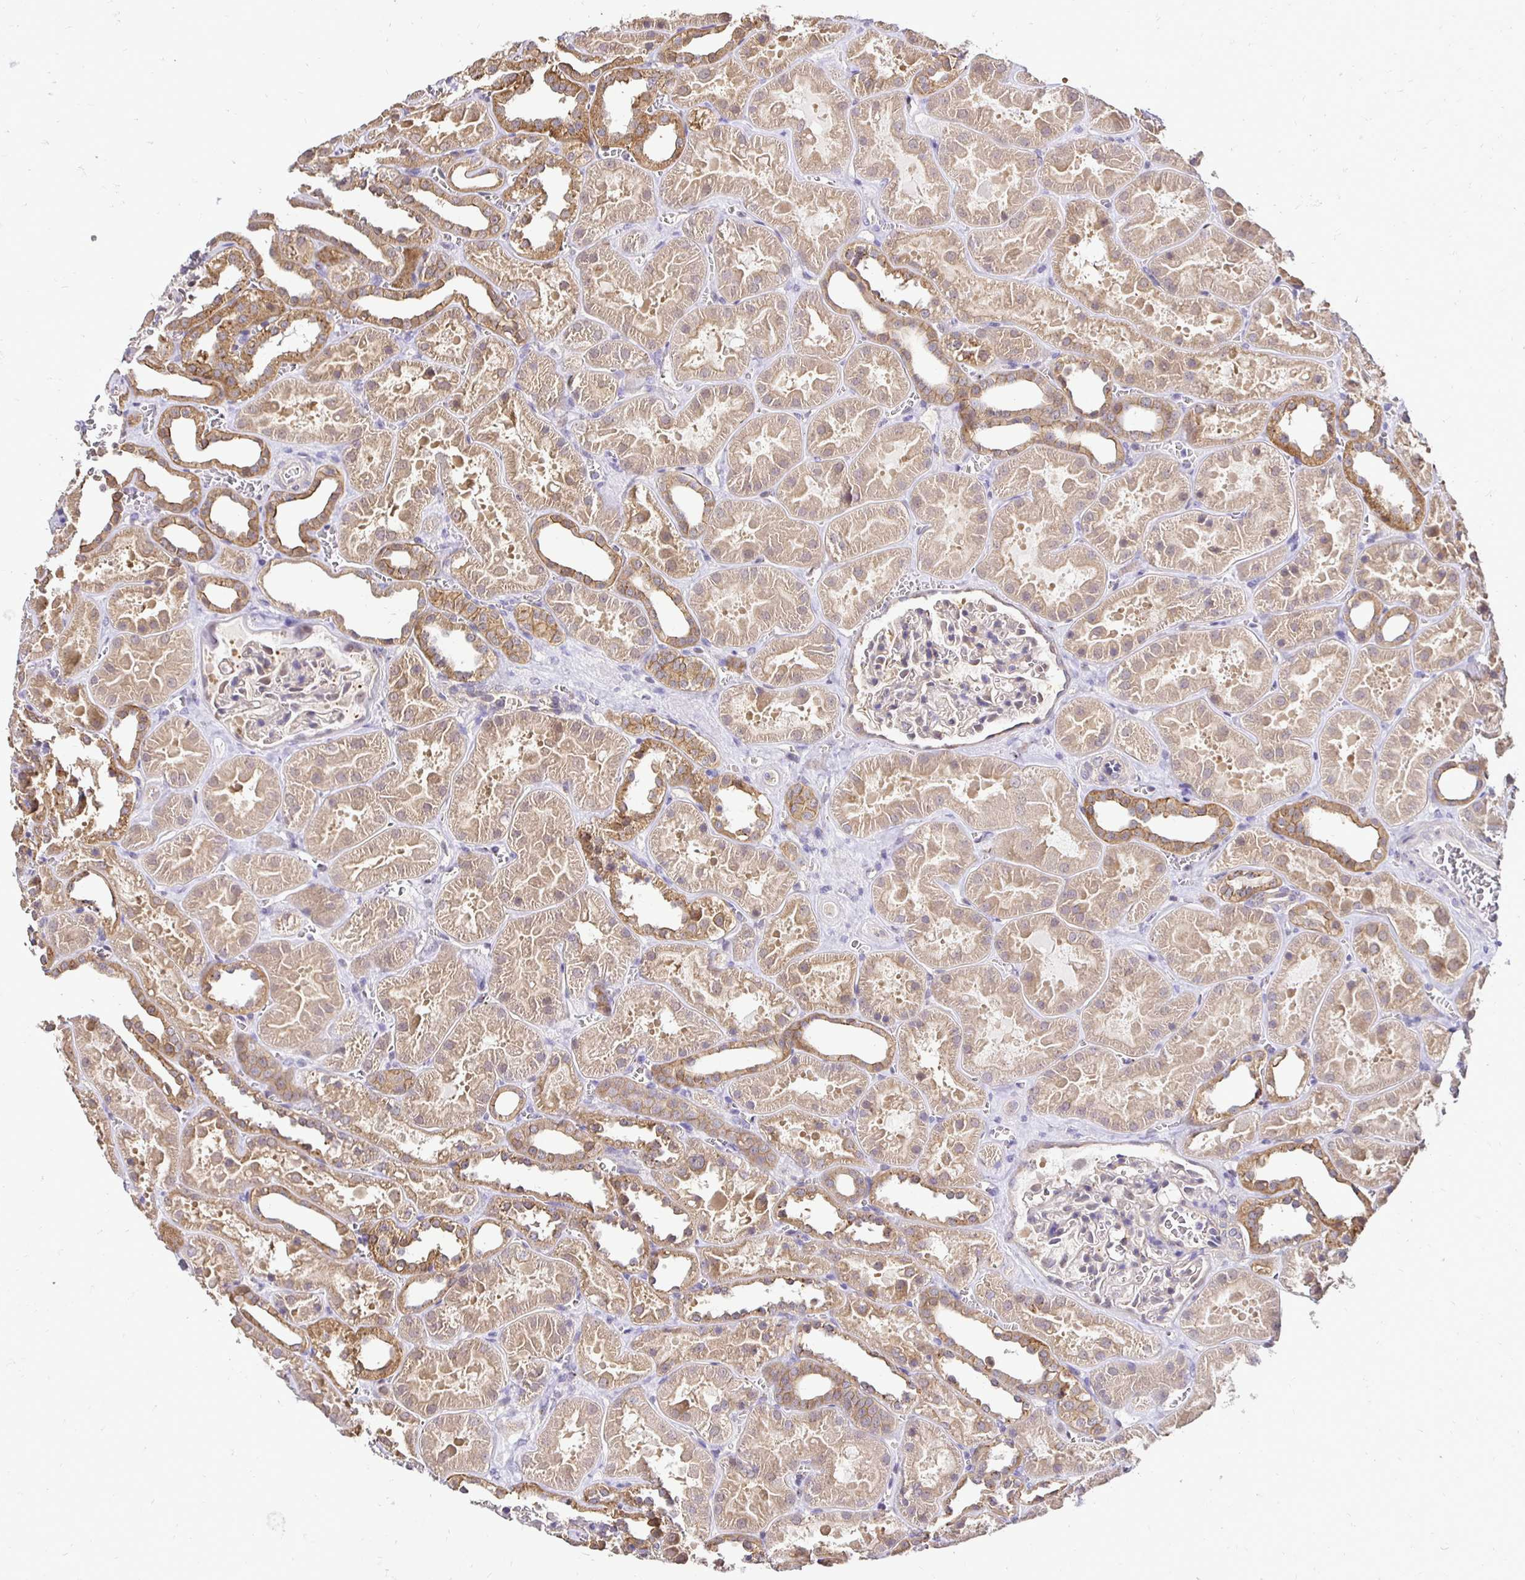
{"staining": {"intensity": "negative", "quantity": "none", "location": "none"}, "tissue": "kidney", "cell_type": "Cells in glomeruli", "image_type": "normal", "snomed": [{"axis": "morphology", "description": "Normal tissue, NOS"}, {"axis": "topography", "description": "Kidney"}], "caption": "This is a micrograph of immunohistochemistry staining of benign kidney, which shows no staining in cells in glomeruli.", "gene": "SLC9A1", "patient": {"sex": "female", "age": 41}}